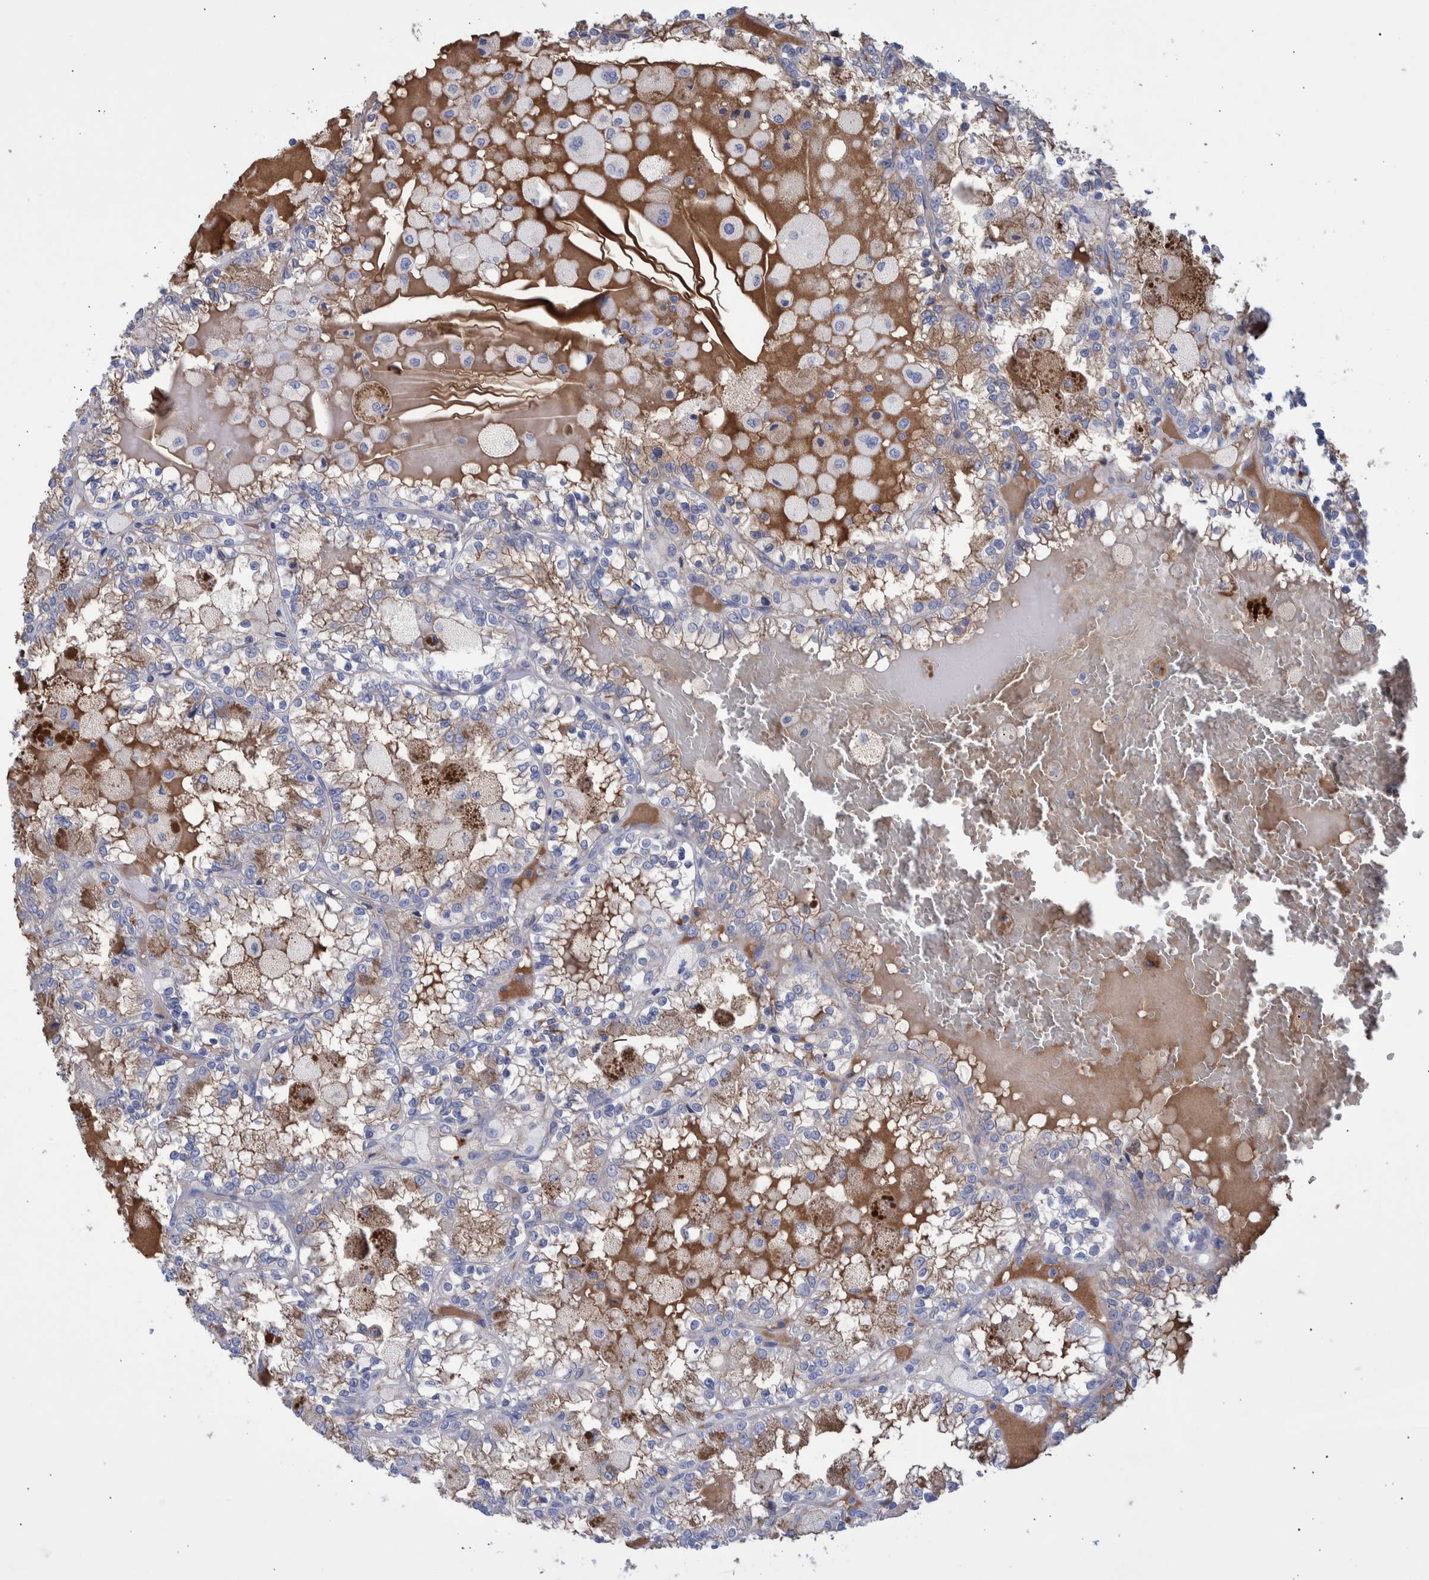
{"staining": {"intensity": "weak", "quantity": "25%-75%", "location": "cytoplasmic/membranous"}, "tissue": "renal cancer", "cell_type": "Tumor cells", "image_type": "cancer", "snomed": [{"axis": "morphology", "description": "Adenocarcinoma, NOS"}, {"axis": "topography", "description": "Kidney"}], "caption": "IHC image of neoplastic tissue: adenocarcinoma (renal) stained using IHC reveals low levels of weak protein expression localized specifically in the cytoplasmic/membranous of tumor cells, appearing as a cytoplasmic/membranous brown color.", "gene": "DLL4", "patient": {"sex": "female", "age": 56}}